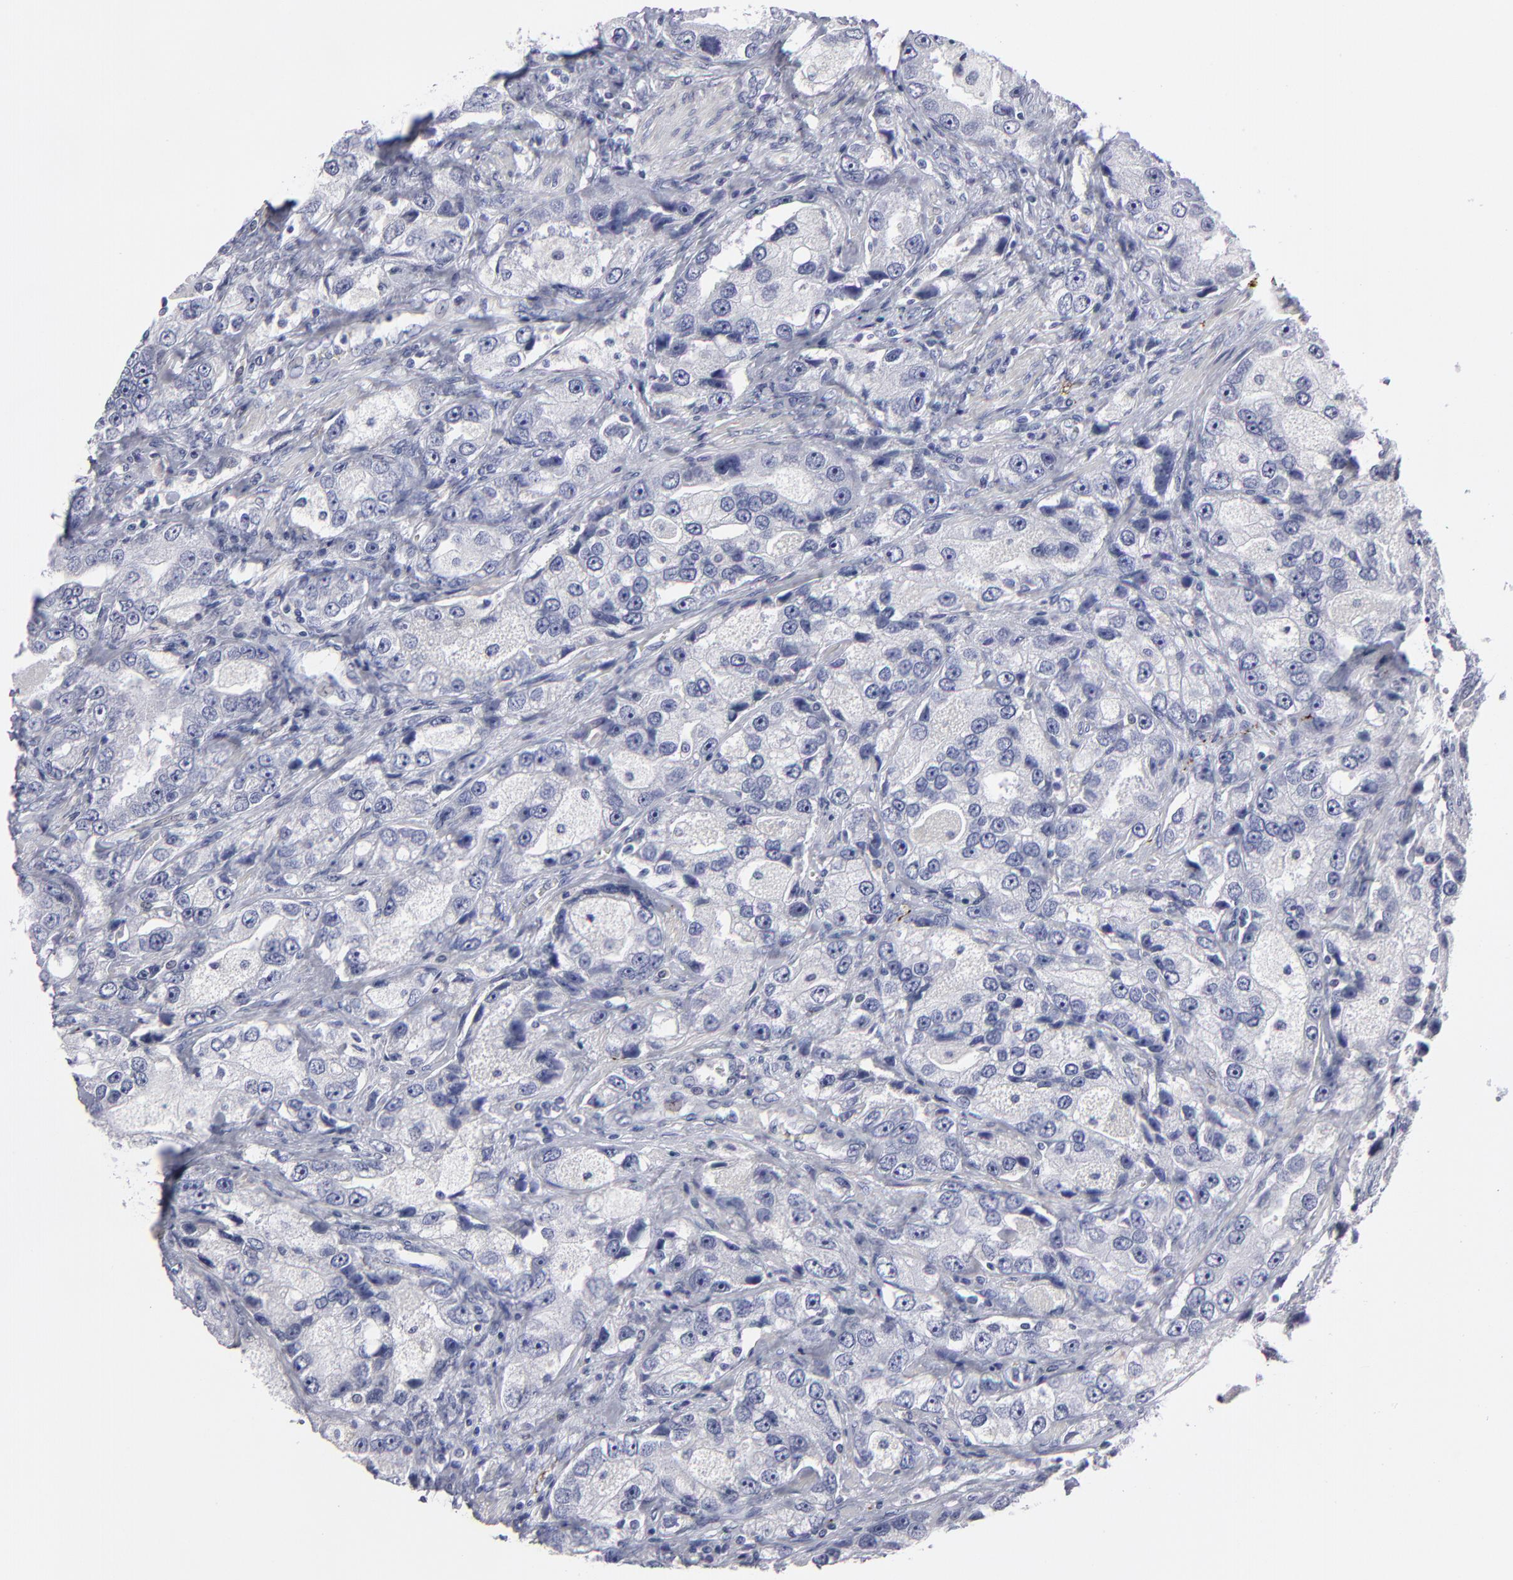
{"staining": {"intensity": "negative", "quantity": "none", "location": "none"}, "tissue": "prostate cancer", "cell_type": "Tumor cells", "image_type": "cancer", "snomed": [{"axis": "morphology", "description": "Adenocarcinoma, High grade"}, {"axis": "topography", "description": "Prostate"}], "caption": "Immunohistochemistry micrograph of neoplastic tissue: human high-grade adenocarcinoma (prostate) stained with DAB shows no significant protein expression in tumor cells. (DAB IHC, high magnification).", "gene": "CADM3", "patient": {"sex": "male", "age": 63}}